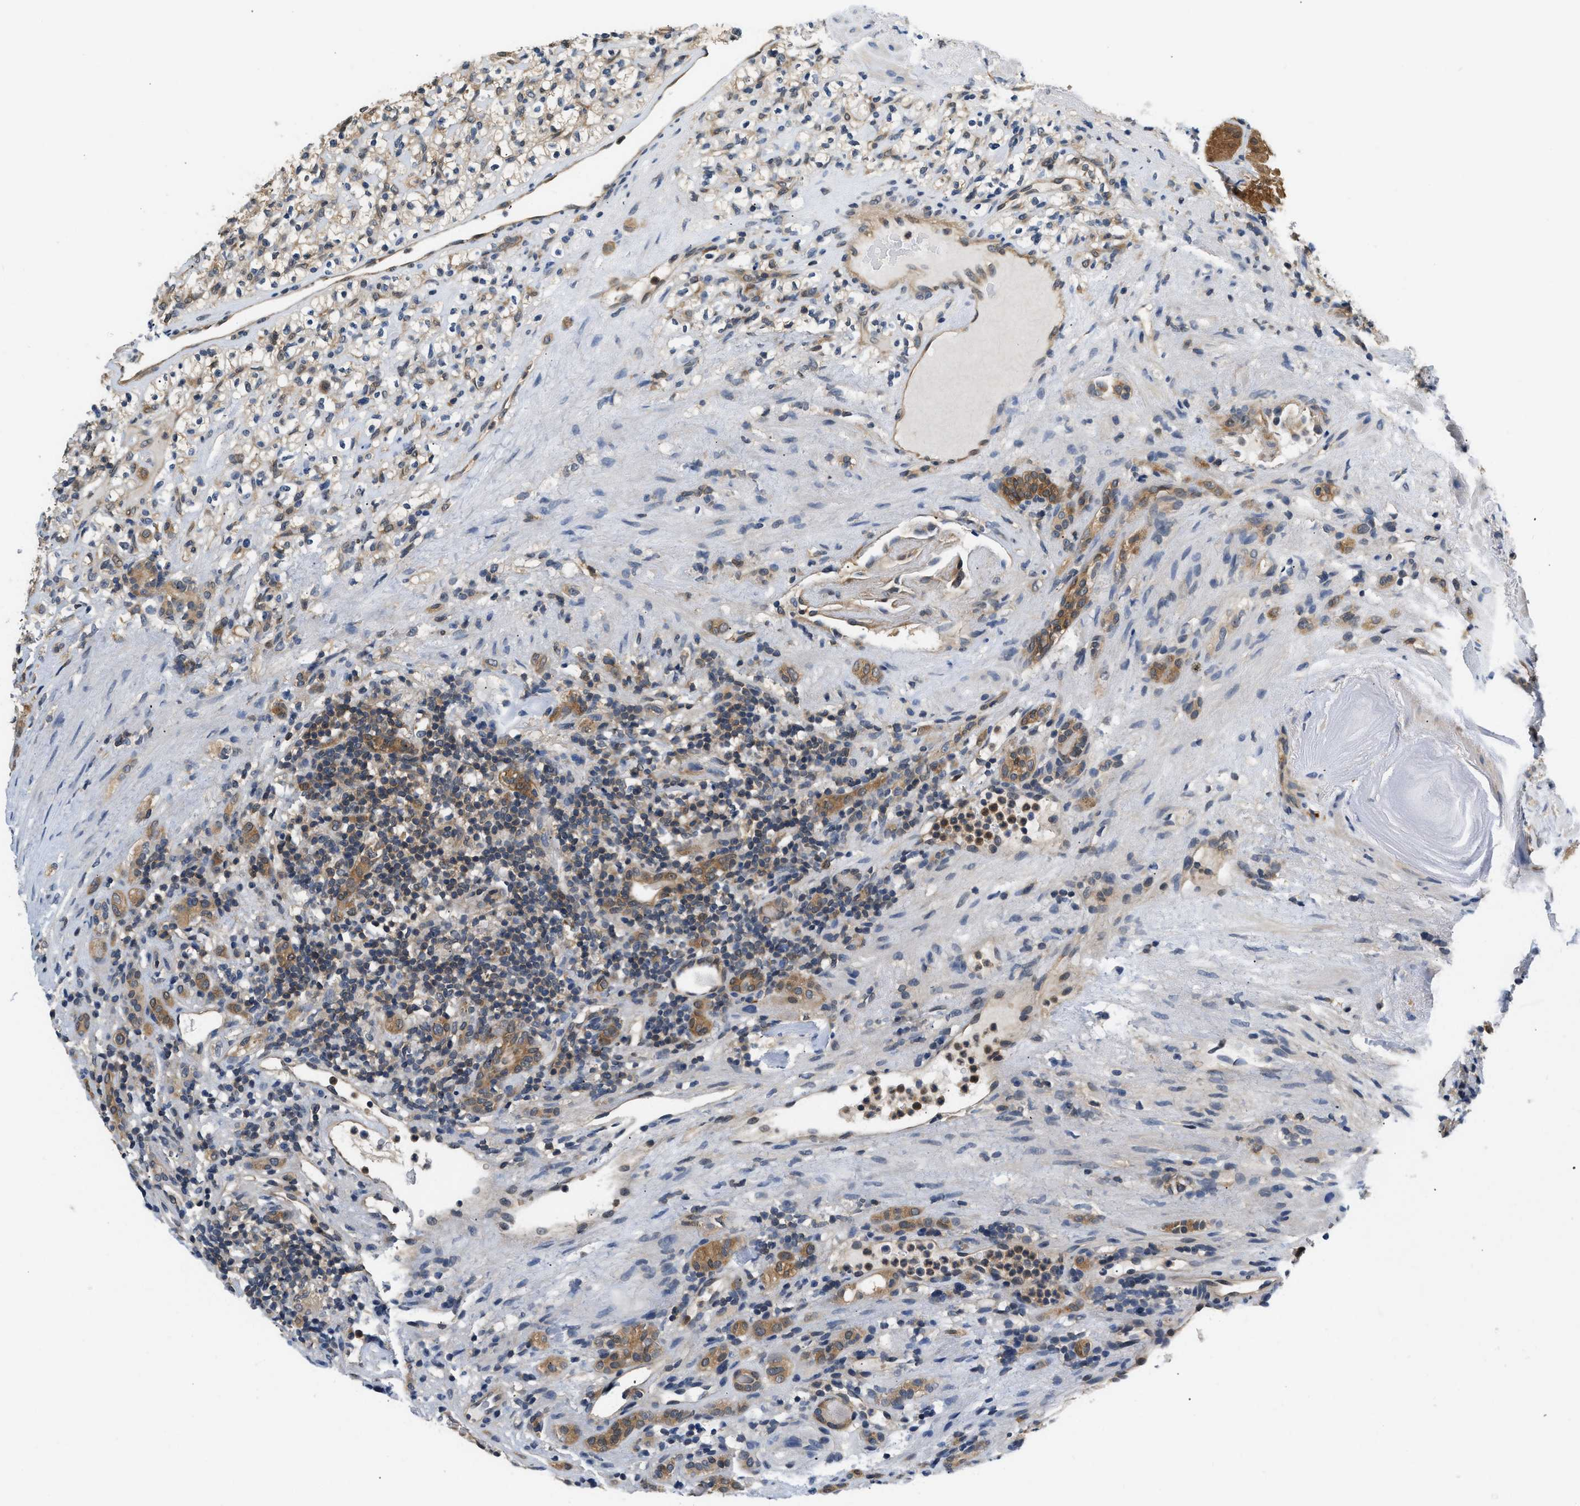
{"staining": {"intensity": "weak", "quantity": "<25%", "location": "cytoplasmic/membranous"}, "tissue": "renal cancer", "cell_type": "Tumor cells", "image_type": "cancer", "snomed": [{"axis": "morphology", "description": "Normal tissue, NOS"}, {"axis": "morphology", "description": "Adenocarcinoma, NOS"}, {"axis": "topography", "description": "Kidney"}], "caption": "This photomicrograph is of renal cancer stained with IHC to label a protein in brown with the nuclei are counter-stained blue. There is no positivity in tumor cells.", "gene": "EIF4EBP2", "patient": {"sex": "female", "age": 72}}